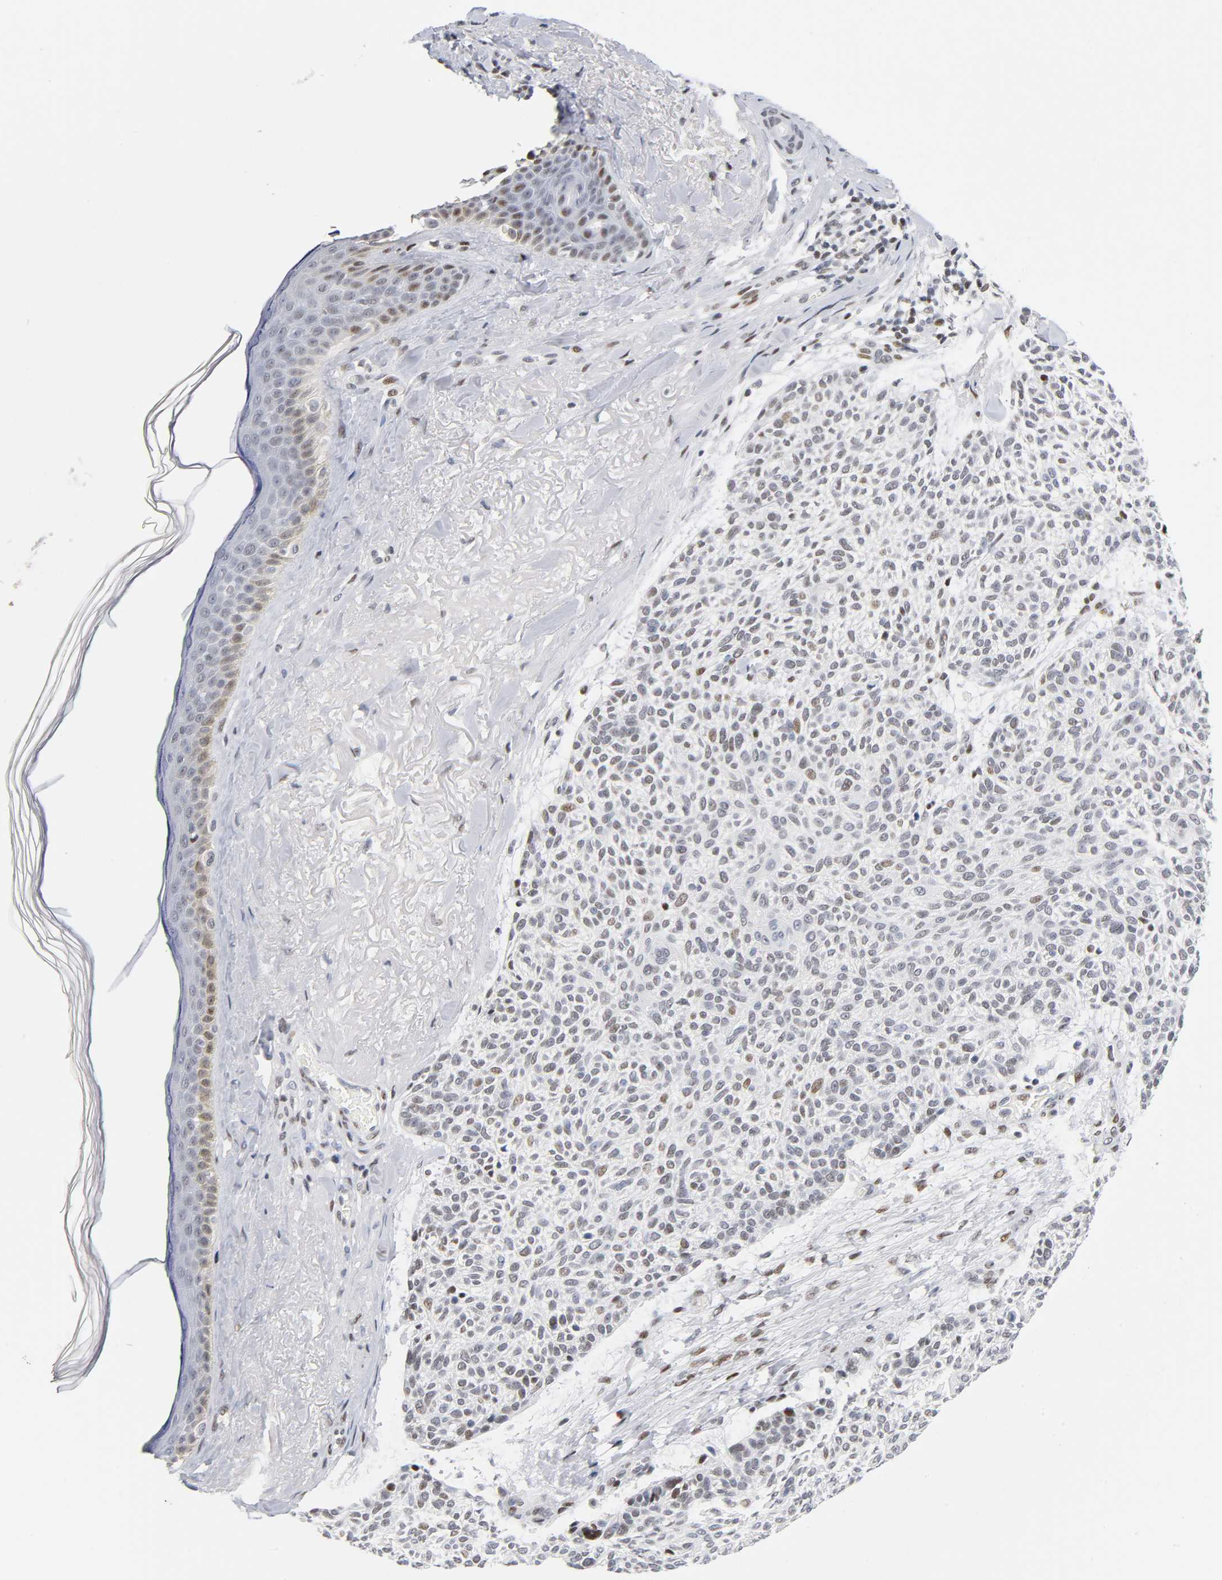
{"staining": {"intensity": "weak", "quantity": "25%-75%", "location": "nuclear"}, "tissue": "skin cancer", "cell_type": "Tumor cells", "image_type": "cancer", "snomed": [{"axis": "morphology", "description": "Normal tissue, NOS"}, {"axis": "morphology", "description": "Basal cell carcinoma"}, {"axis": "topography", "description": "Skin"}], "caption": "Weak nuclear staining for a protein is identified in about 25%-75% of tumor cells of skin cancer using immunohistochemistry.", "gene": "SP3", "patient": {"sex": "female", "age": 70}}